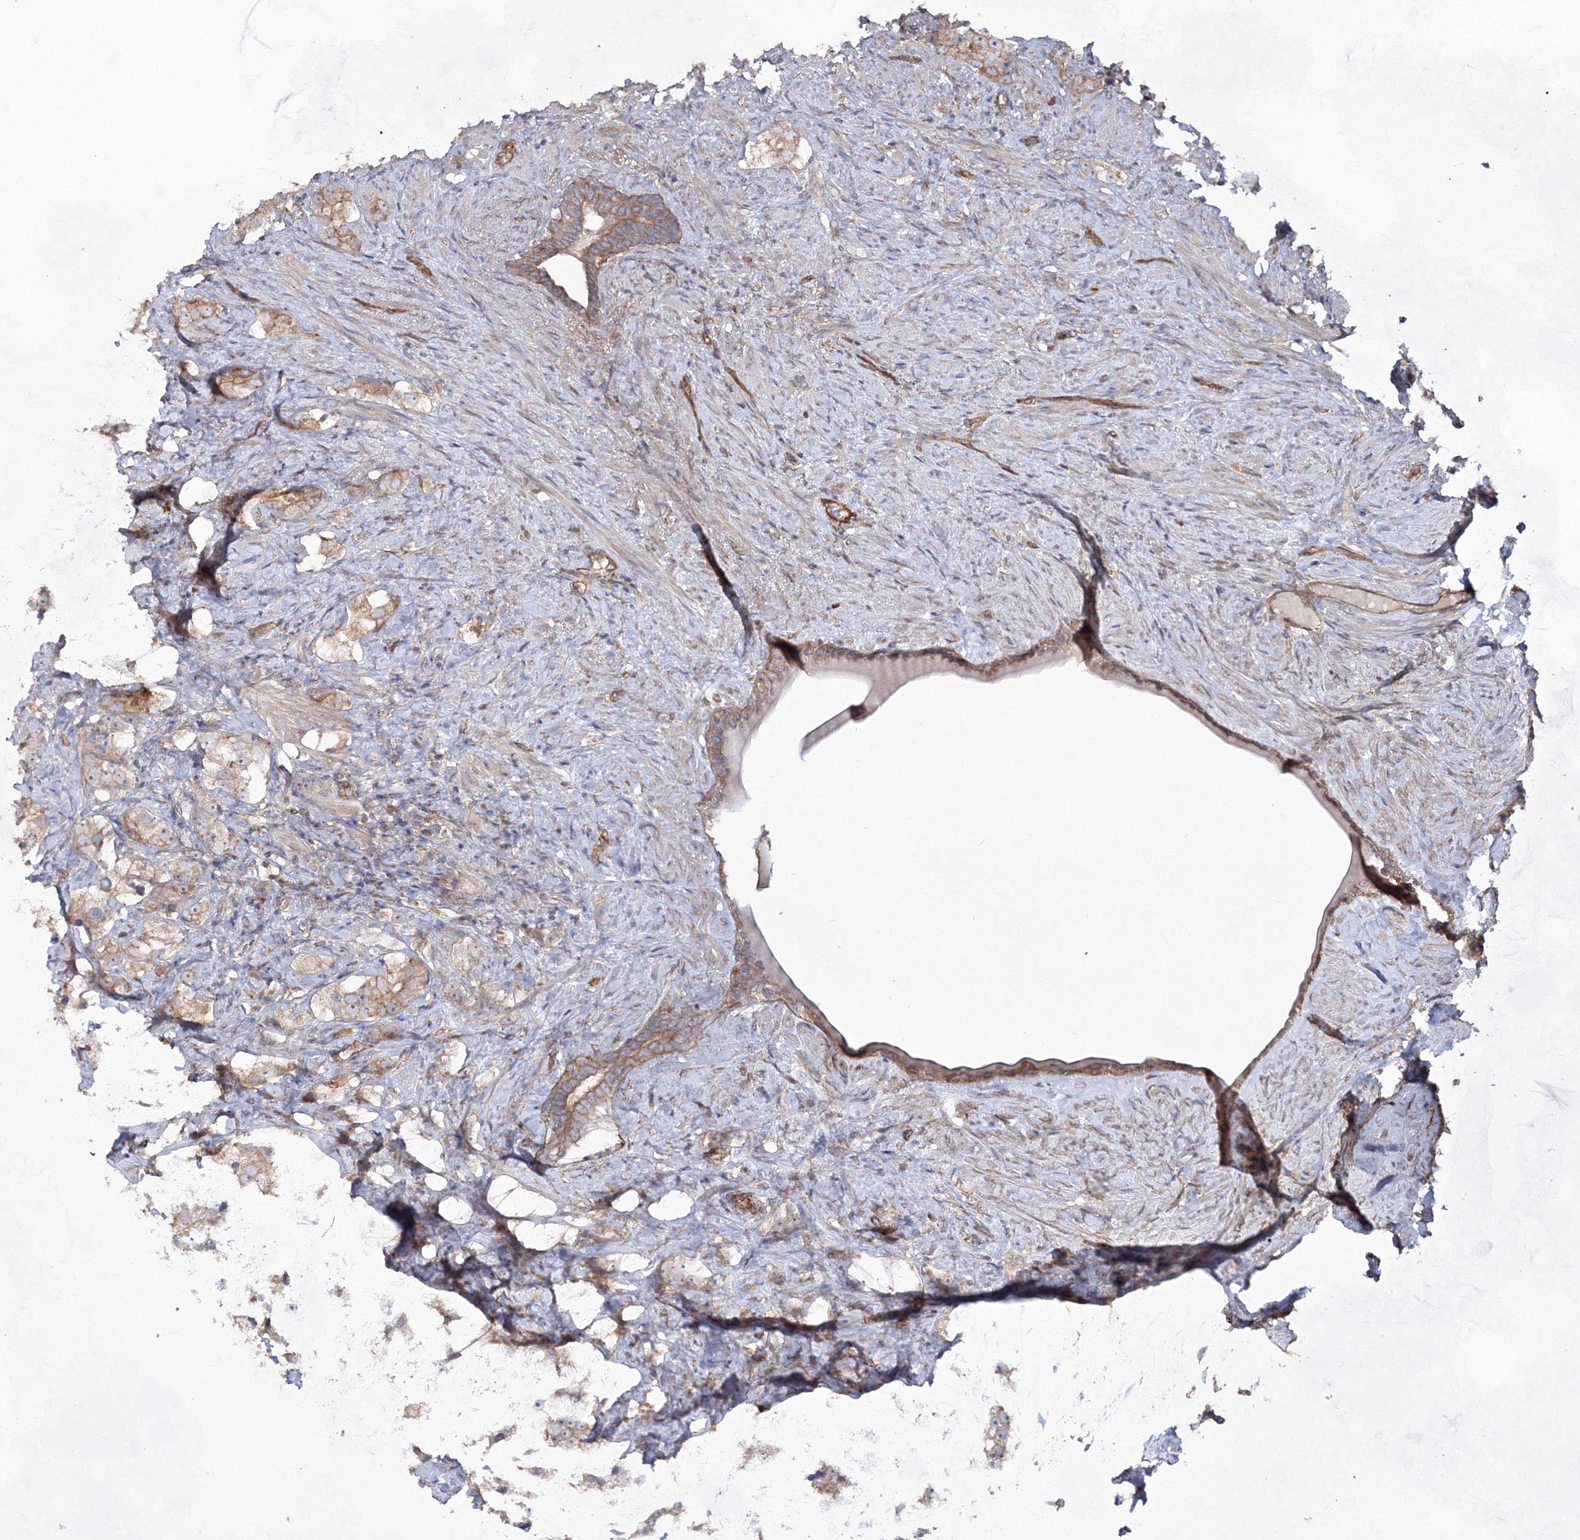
{"staining": {"intensity": "weak", "quantity": ">75%", "location": "cytoplasmic/membranous"}, "tissue": "prostate cancer", "cell_type": "Tumor cells", "image_type": "cancer", "snomed": [{"axis": "morphology", "description": "Adenocarcinoma, High grade"}, {"axis": "topography", "description": "Prostate"}], "caption": "This histopathology image exhibits immunohistochemistry staining of prostate high-grade adenocarcinoma, with low weak cytoplasmic/membranous positivity in about >75% of tumor cells.", "gene": "EXOC6", "patient": {"sex": "male", "age": 63}}